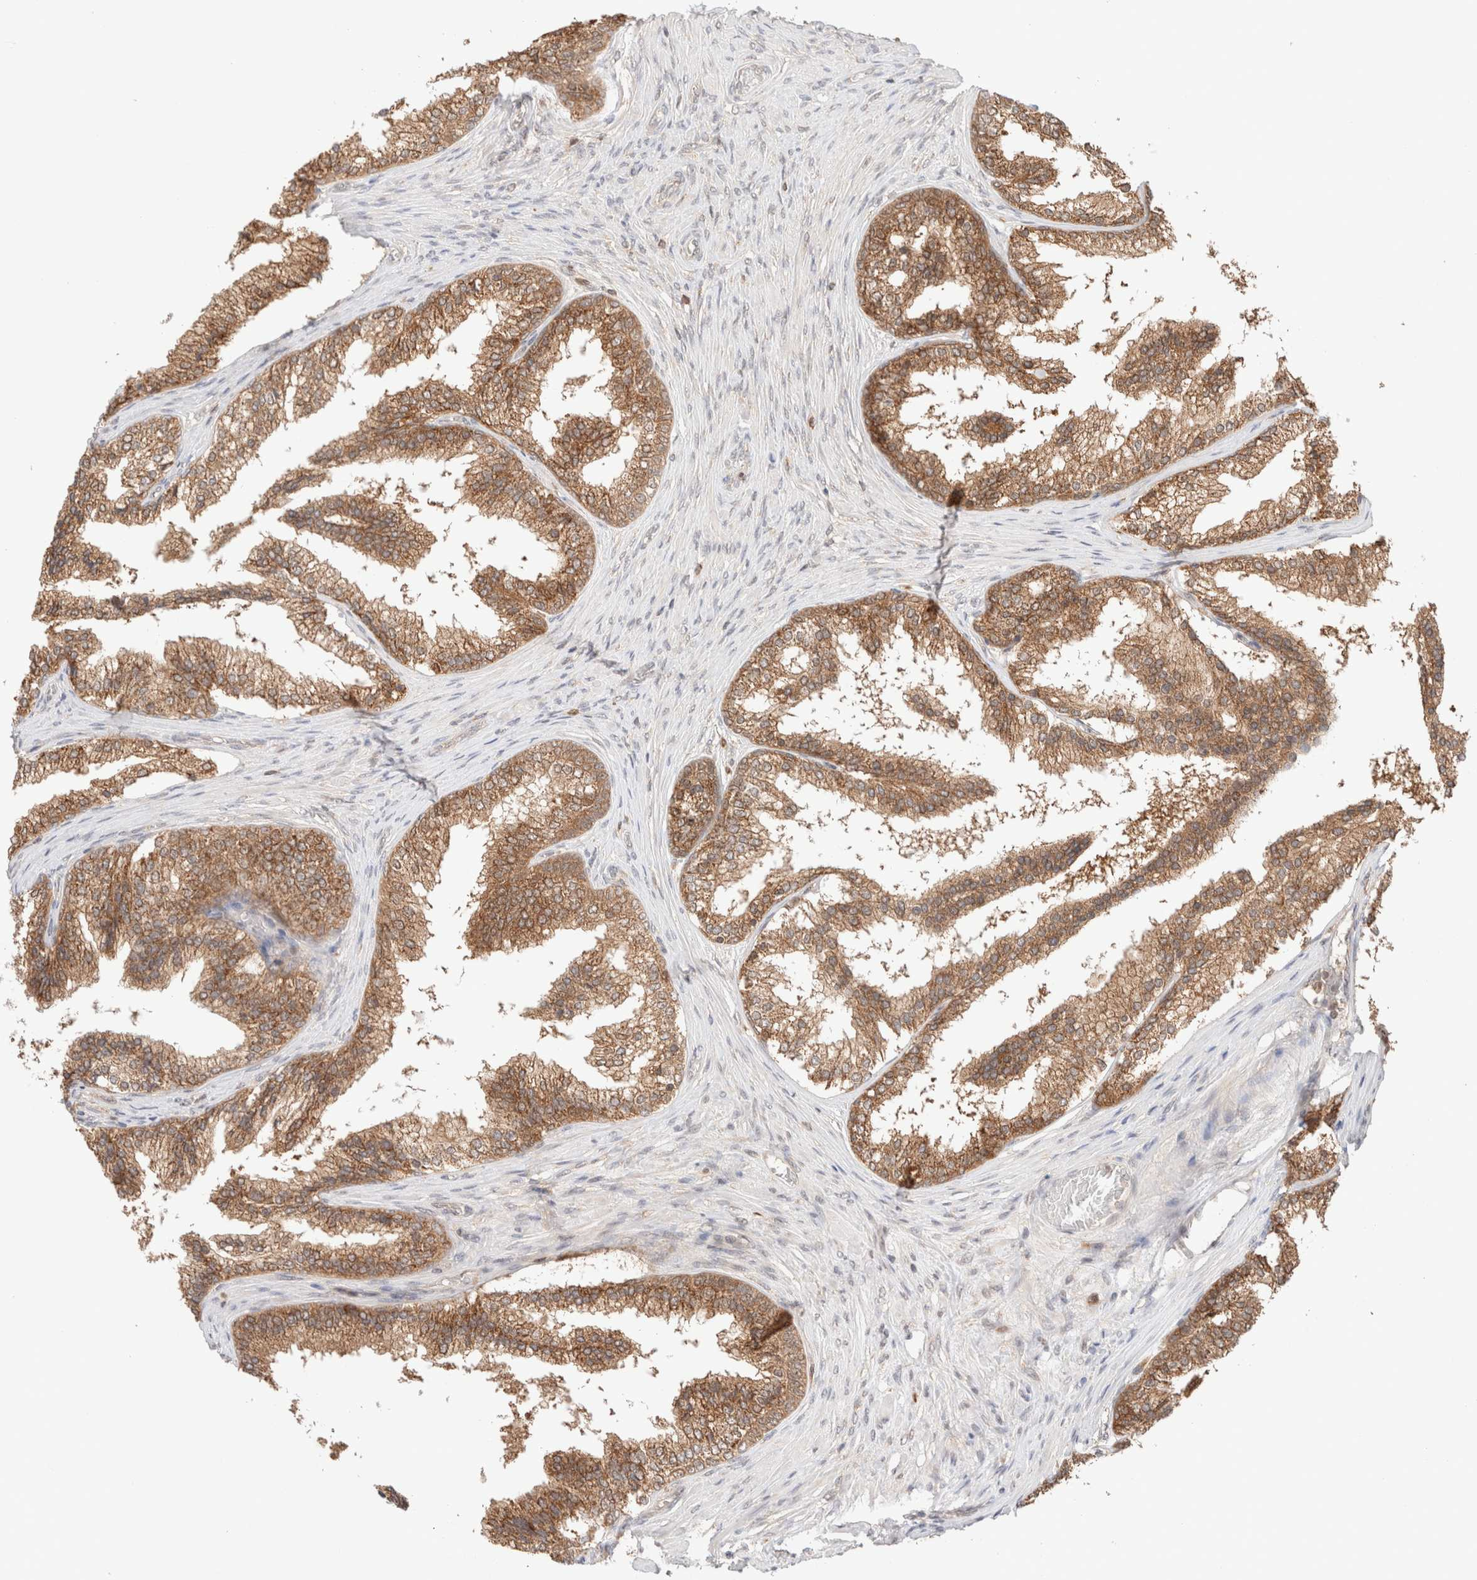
{"staining": {"intensity": "moderate", "quantity": ">75%", "location": "cytoplasmic/membranous"}, "tissue": "prostate cancer", "cell_type": "Tumor cells", "image_type": "cancer", "snomed": [{"axis": "morphology", "description": "Adenocarcinoma, High grade"}, {"axis": "topography", "description": "Prostate"}], "caption": "Protein expression analysis of prostate cancer reveals moderate cytoplasmic/membranous expression in about >75% of tumor cells.", "gene": "XKR4", "patient": {"sex": "male", "age": 56}}